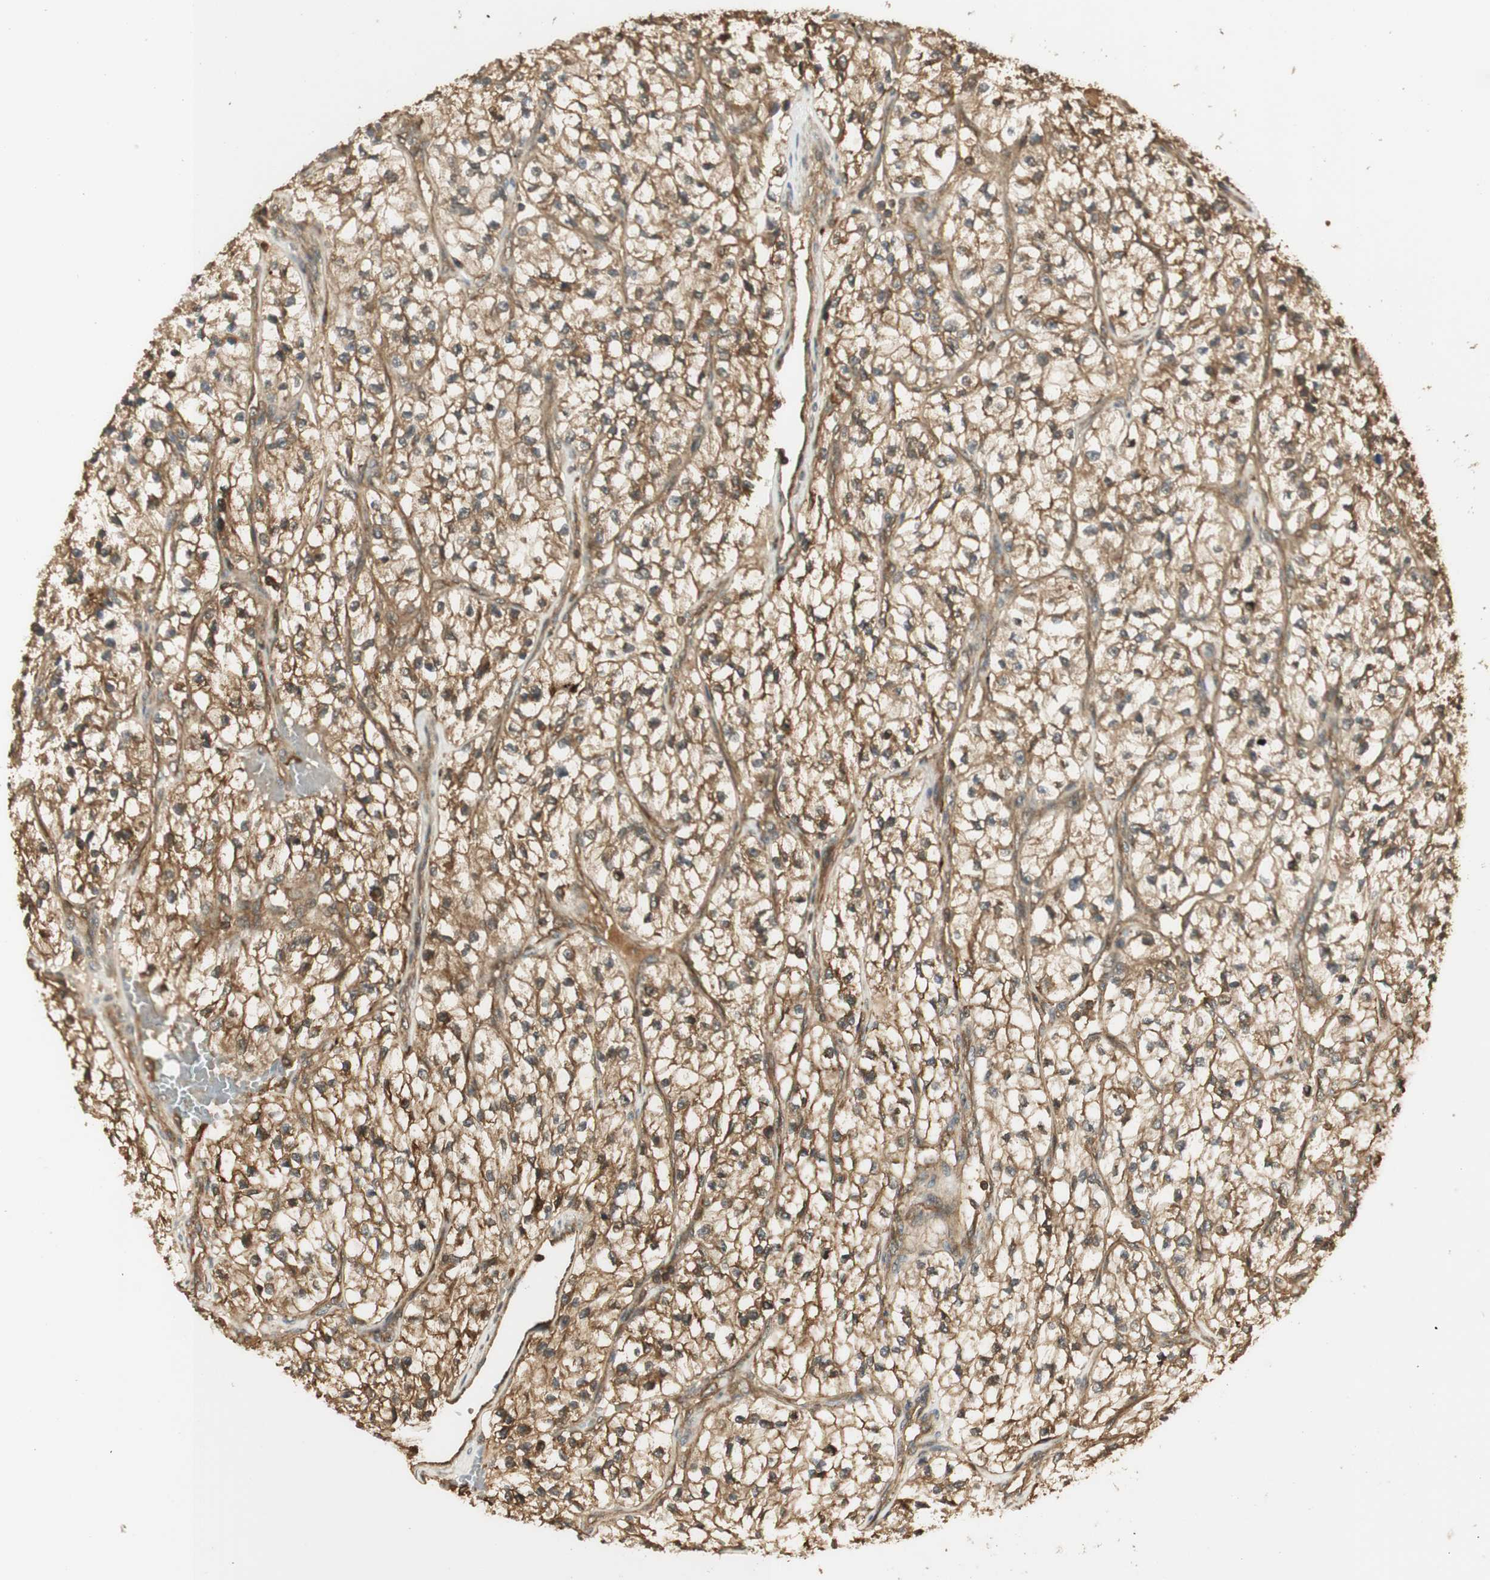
{"staining": {"intensity": "moderate", "quantity": ">75%", "location": "cytoplasmic/membranous"}, "tissue": "renal cancer", "cell_type": "Tumor cells", "image_type": "cancer", "snomed": [{"axis": "morphology", "description": "Adenocarcinoma, NOS"}, {"axis": "topography", "description": "Kidney"}], "caption": "IHC histopathology image of adenocarcinoma (renal) stained for a protein (brown), which demonstrates medium levels of moderate cytoplasmic/membranous expression in about >75% of tumor cells.", "gene": "AGER", "patient": {"sex": "female", "age": 57}}